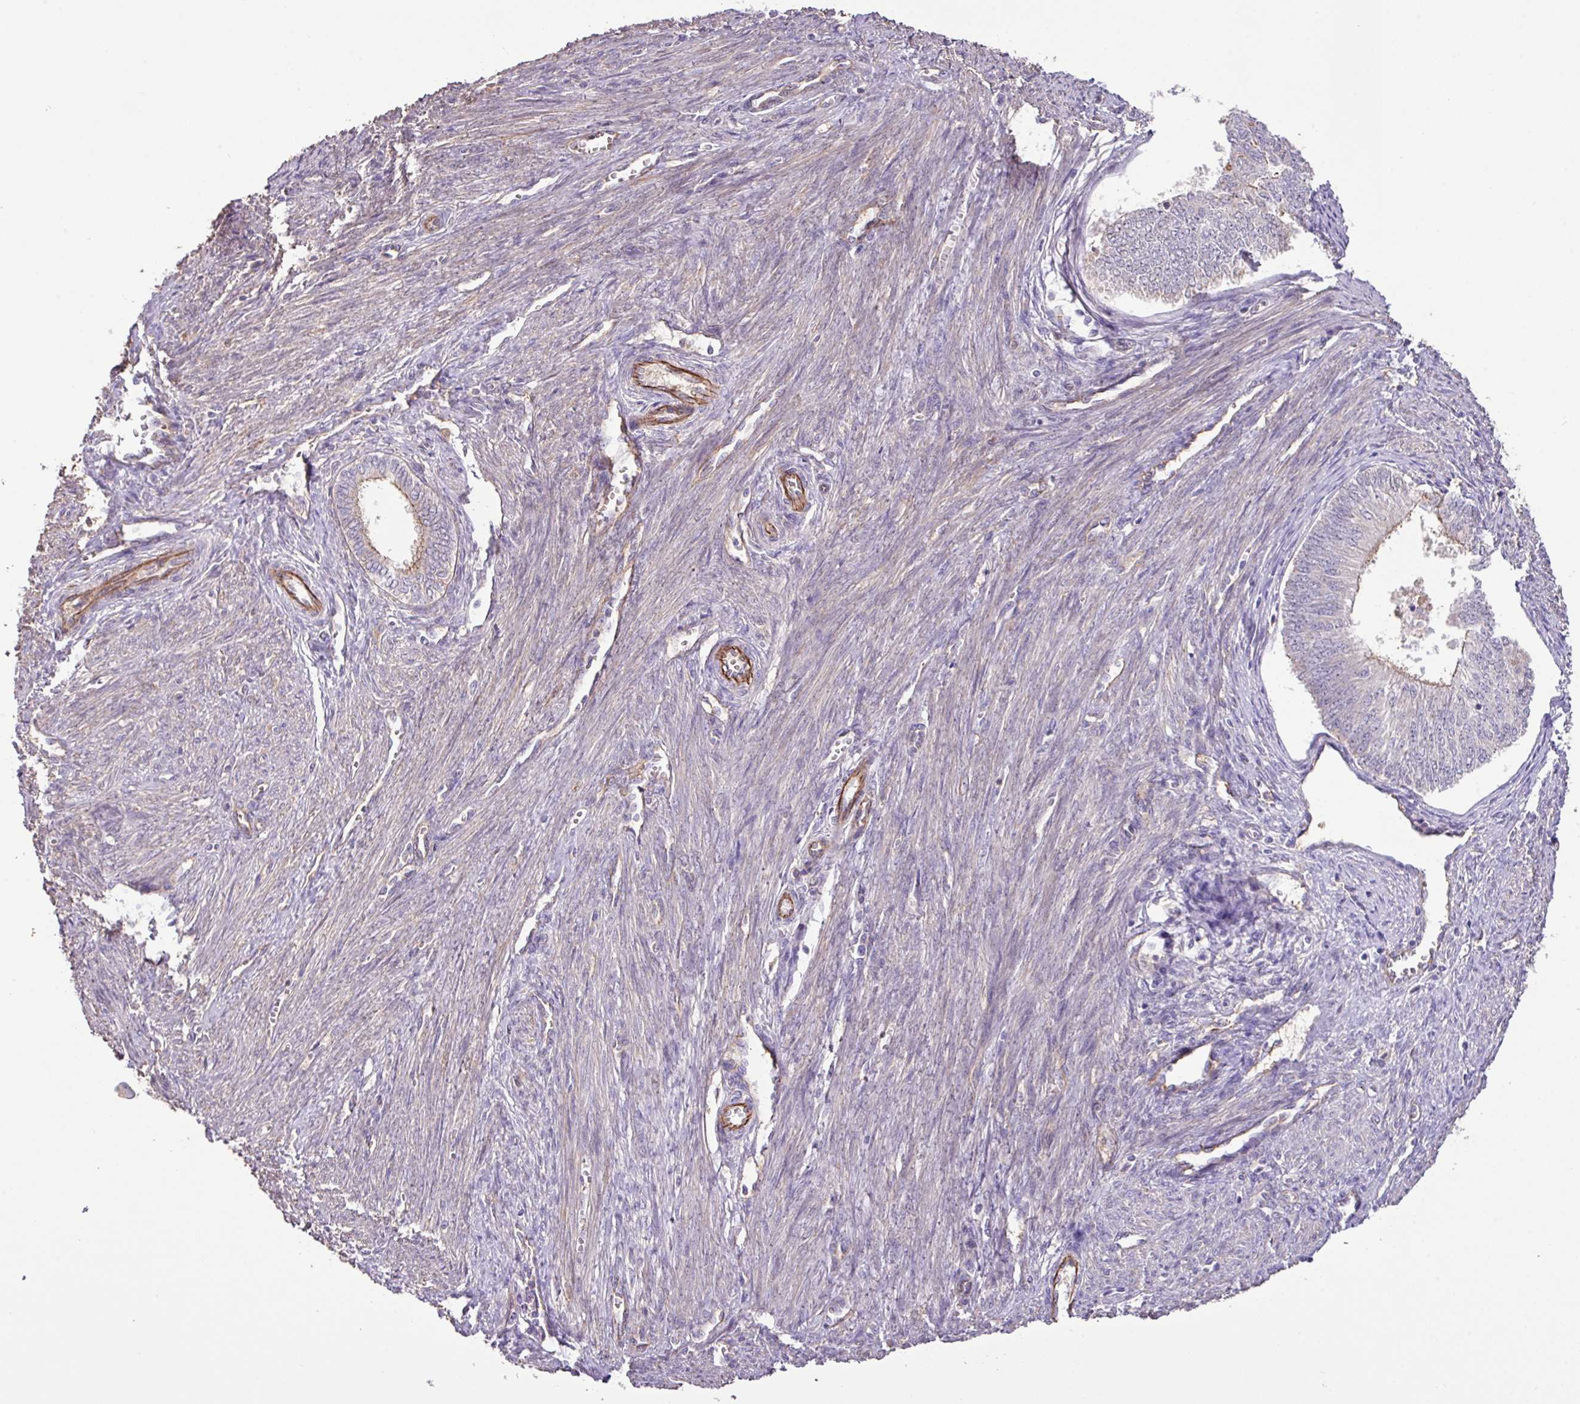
{"staining": {"intensity": "weak", "quantity": "<25%", "location": "cytoplasmic/membranous"}, "tissue": "endometrial cancer", "cell_type": "Tumor cells", "image_type": "cancer", "snomed": [{"axis": "morphology", "description": "Adenocarcinoma, NOS"}, {"axis": "topography", "description": "Endometrium"}], "caption": "Tumor cells show no significant staining in endometrial cancer (adenocarcinoma). Brightfield microscopy of immunohistochemistry (IHC) stained with DAB (brown) and hematoxylin (blue), captured at high magnification.", "gene": "LRRC53", "patient": {"sex": "female", "age": 68}}